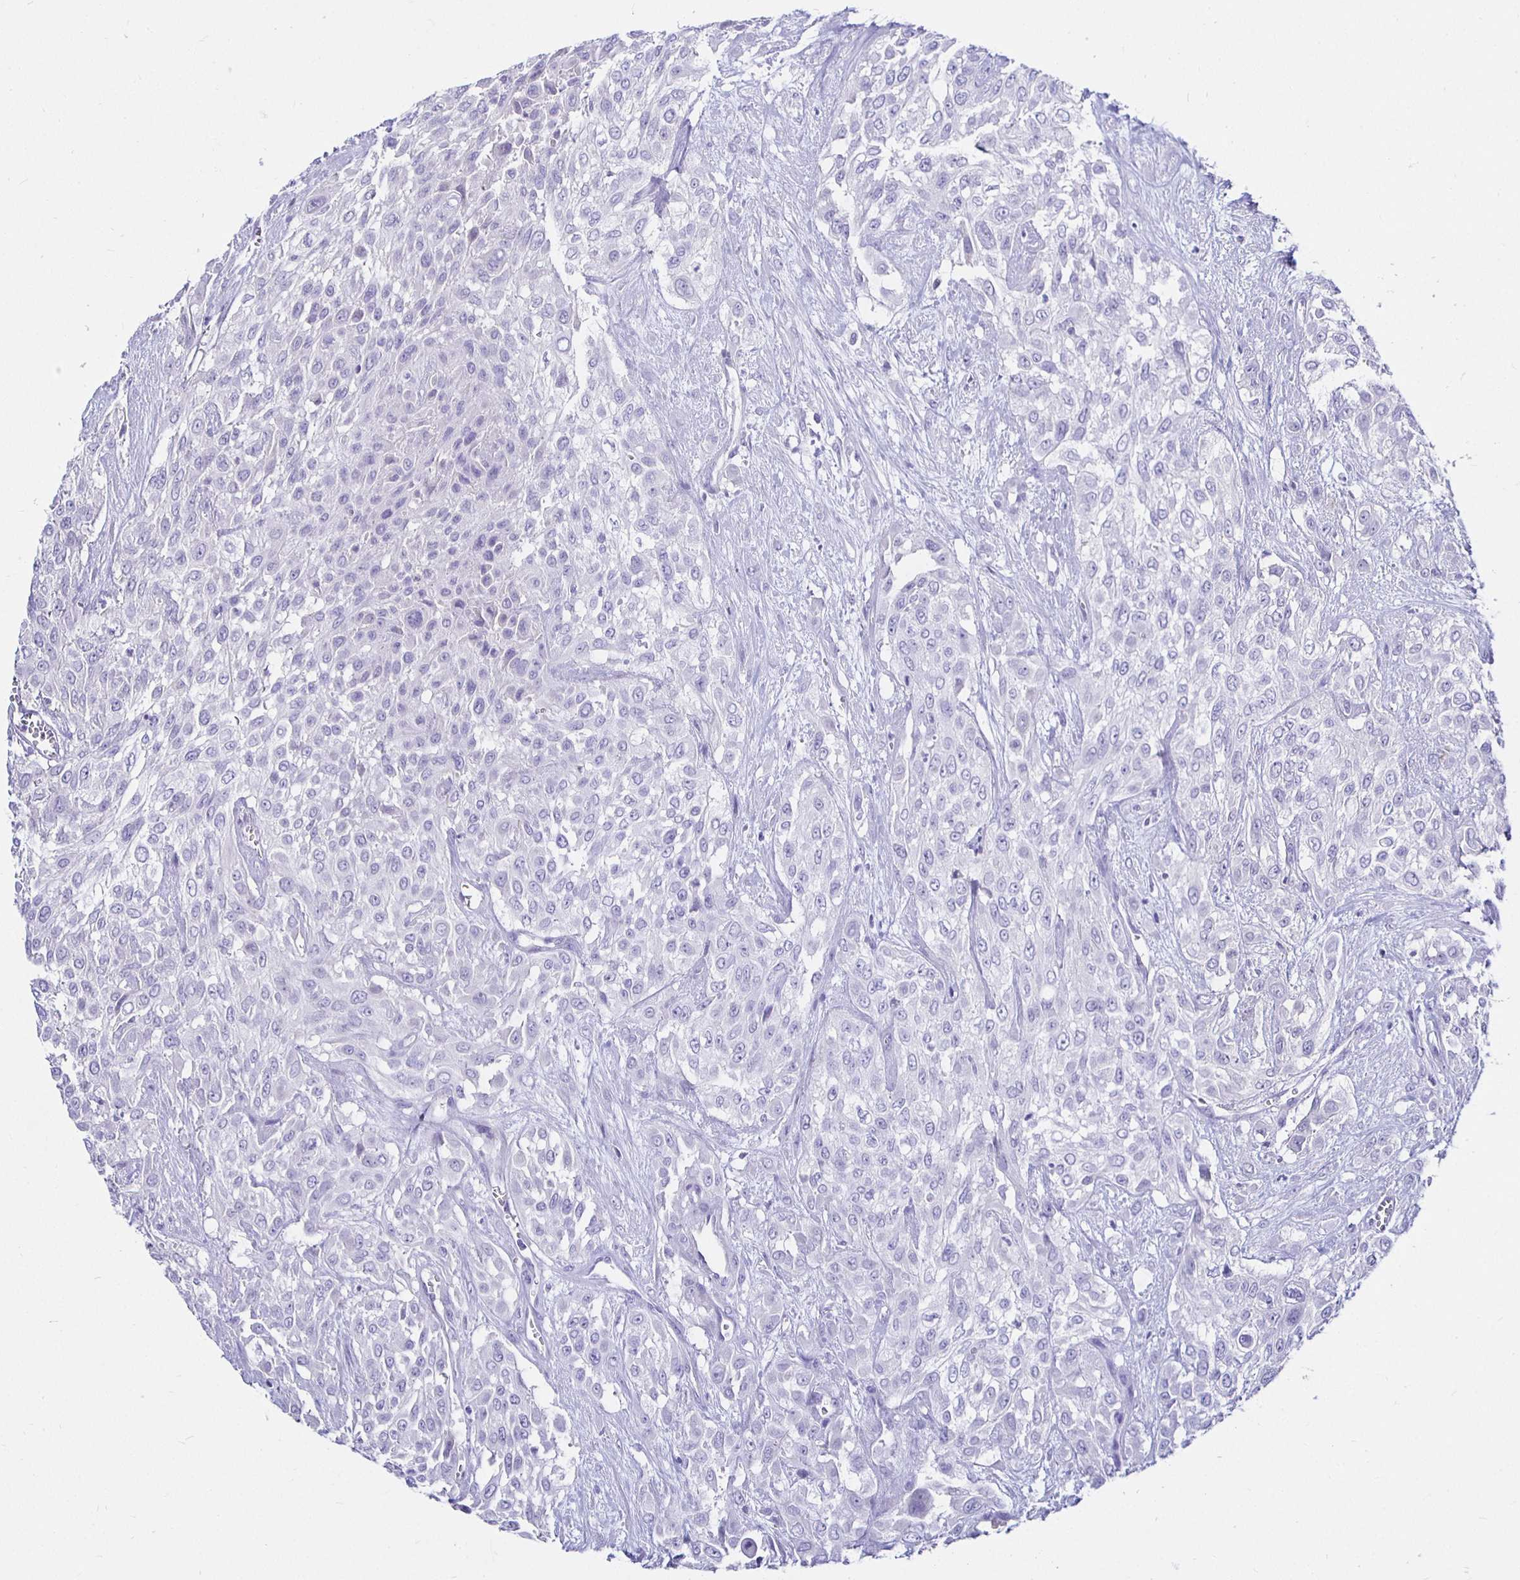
{"staining": {"intensity": "negative", "quantity": "none", "location": "none"}, "tissue": "urothelial cancer", "cell_type": "Tumor cells", "image_type": "cancer", "snomed": [{"axis": "morphology", "description": "Urothelial carcinoma, High grade"}, {"axis": "topography", "description": "Urinary bladder"}], "caption": "Urothelial cancer was stained to show a protein in brown. There is no significant staining in tumor cells.", "gene": "UMOD", "patient": {"sex": "male", "age": 57}}